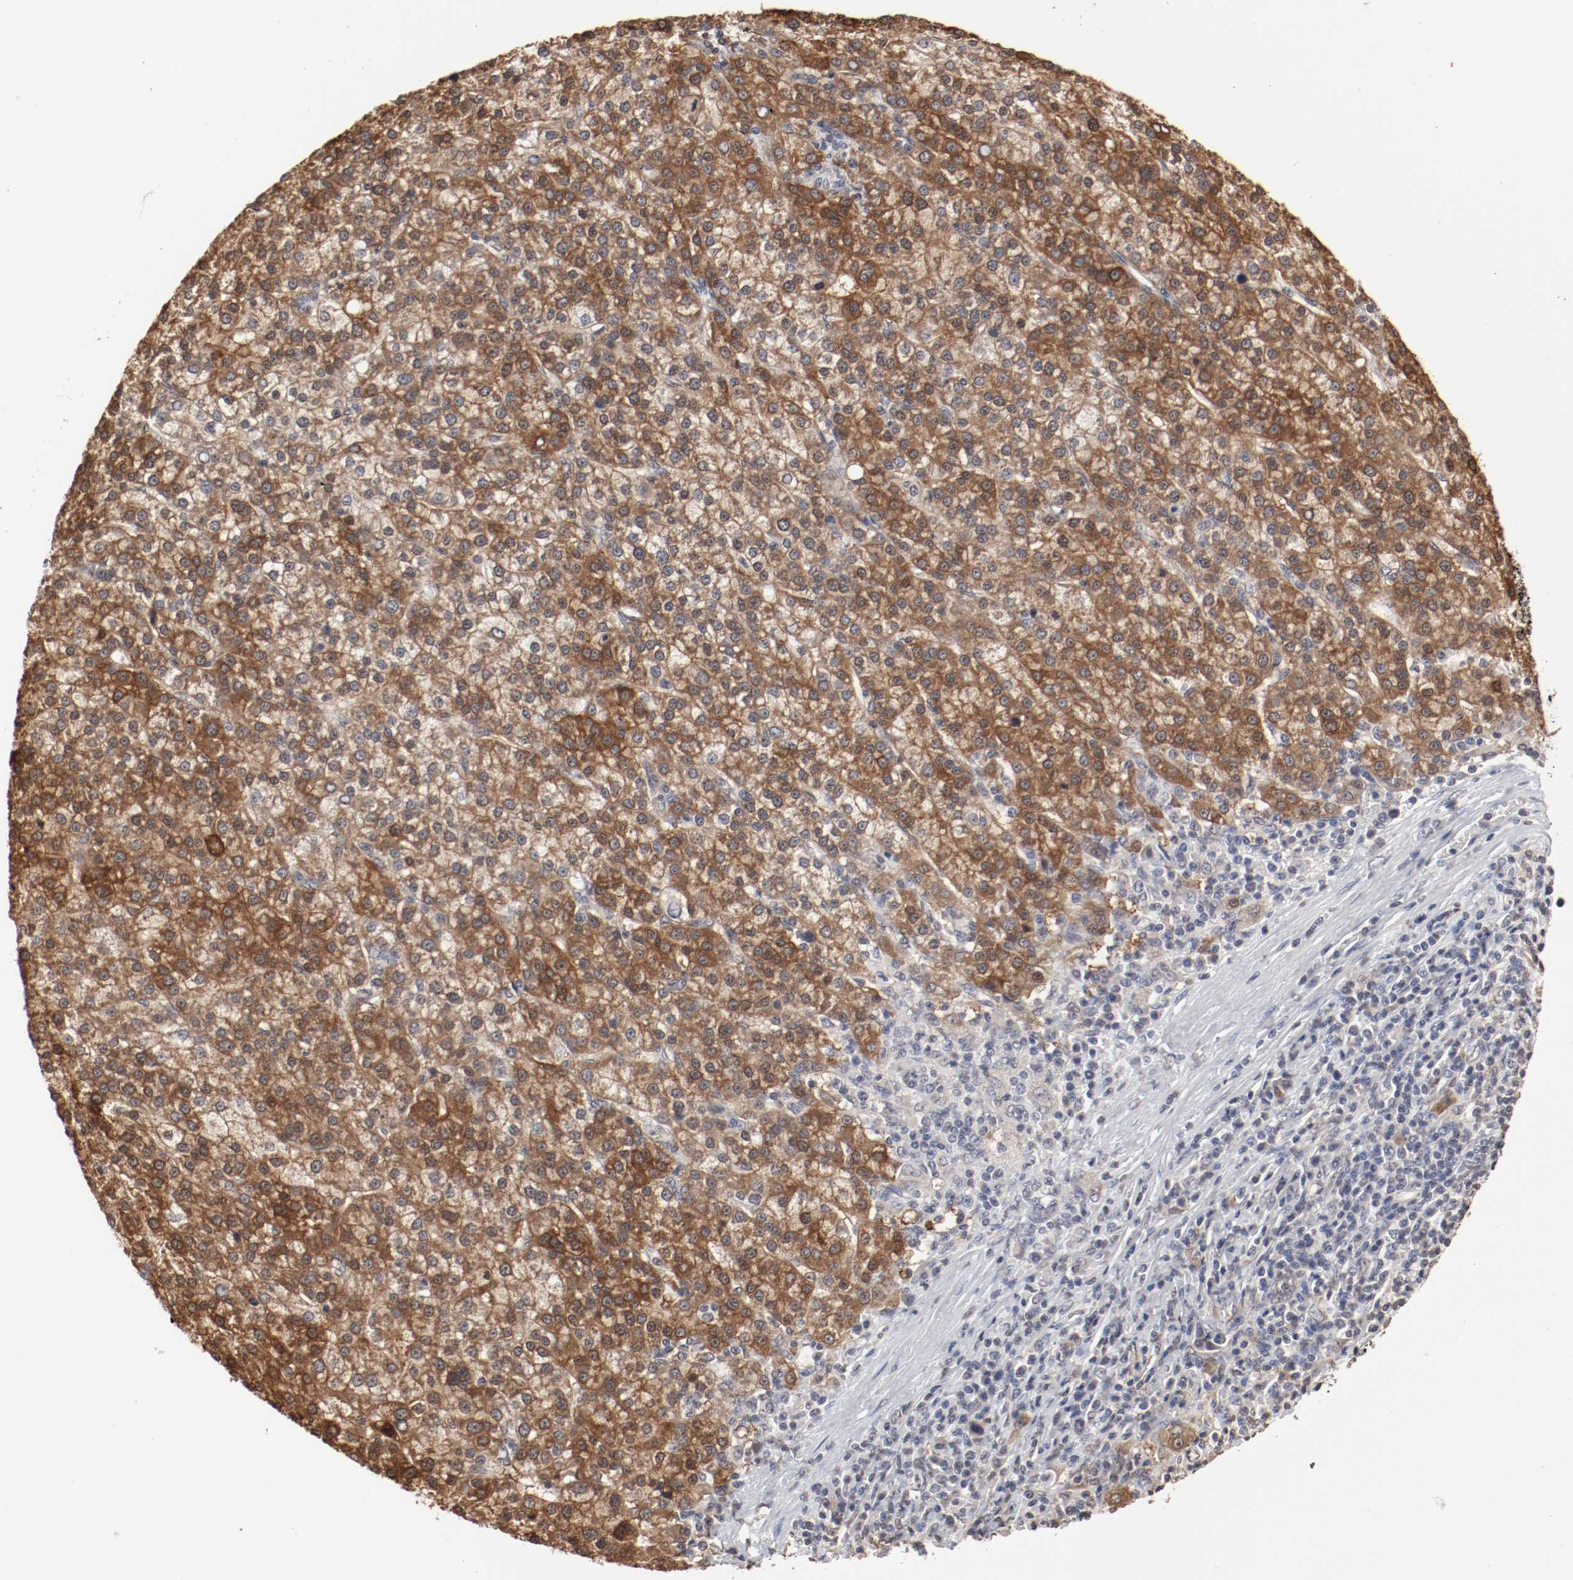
{"staining": {"intensity": "moderate", "quantity": ">75%", "location": "cytoplasmic/membranous,nuclear"}, "tissue": "liver cancer", "cell_type": "Tumor cells", "image_type": "cancer", "snomed": [{"axis": "morphology", "description": "Carcinoma, Hepatocellular, NOS"}, {"axis": "topography", "description": "Liver"}], "caption": "A micrograph of hepatocellular carcinoma (liver) stained for a protein shows moderate cytoplasmic/membranous and nuclear brown staining in tumor cells.", "gene": "WASL", "patient": {"sex": "female", "age": 58}}